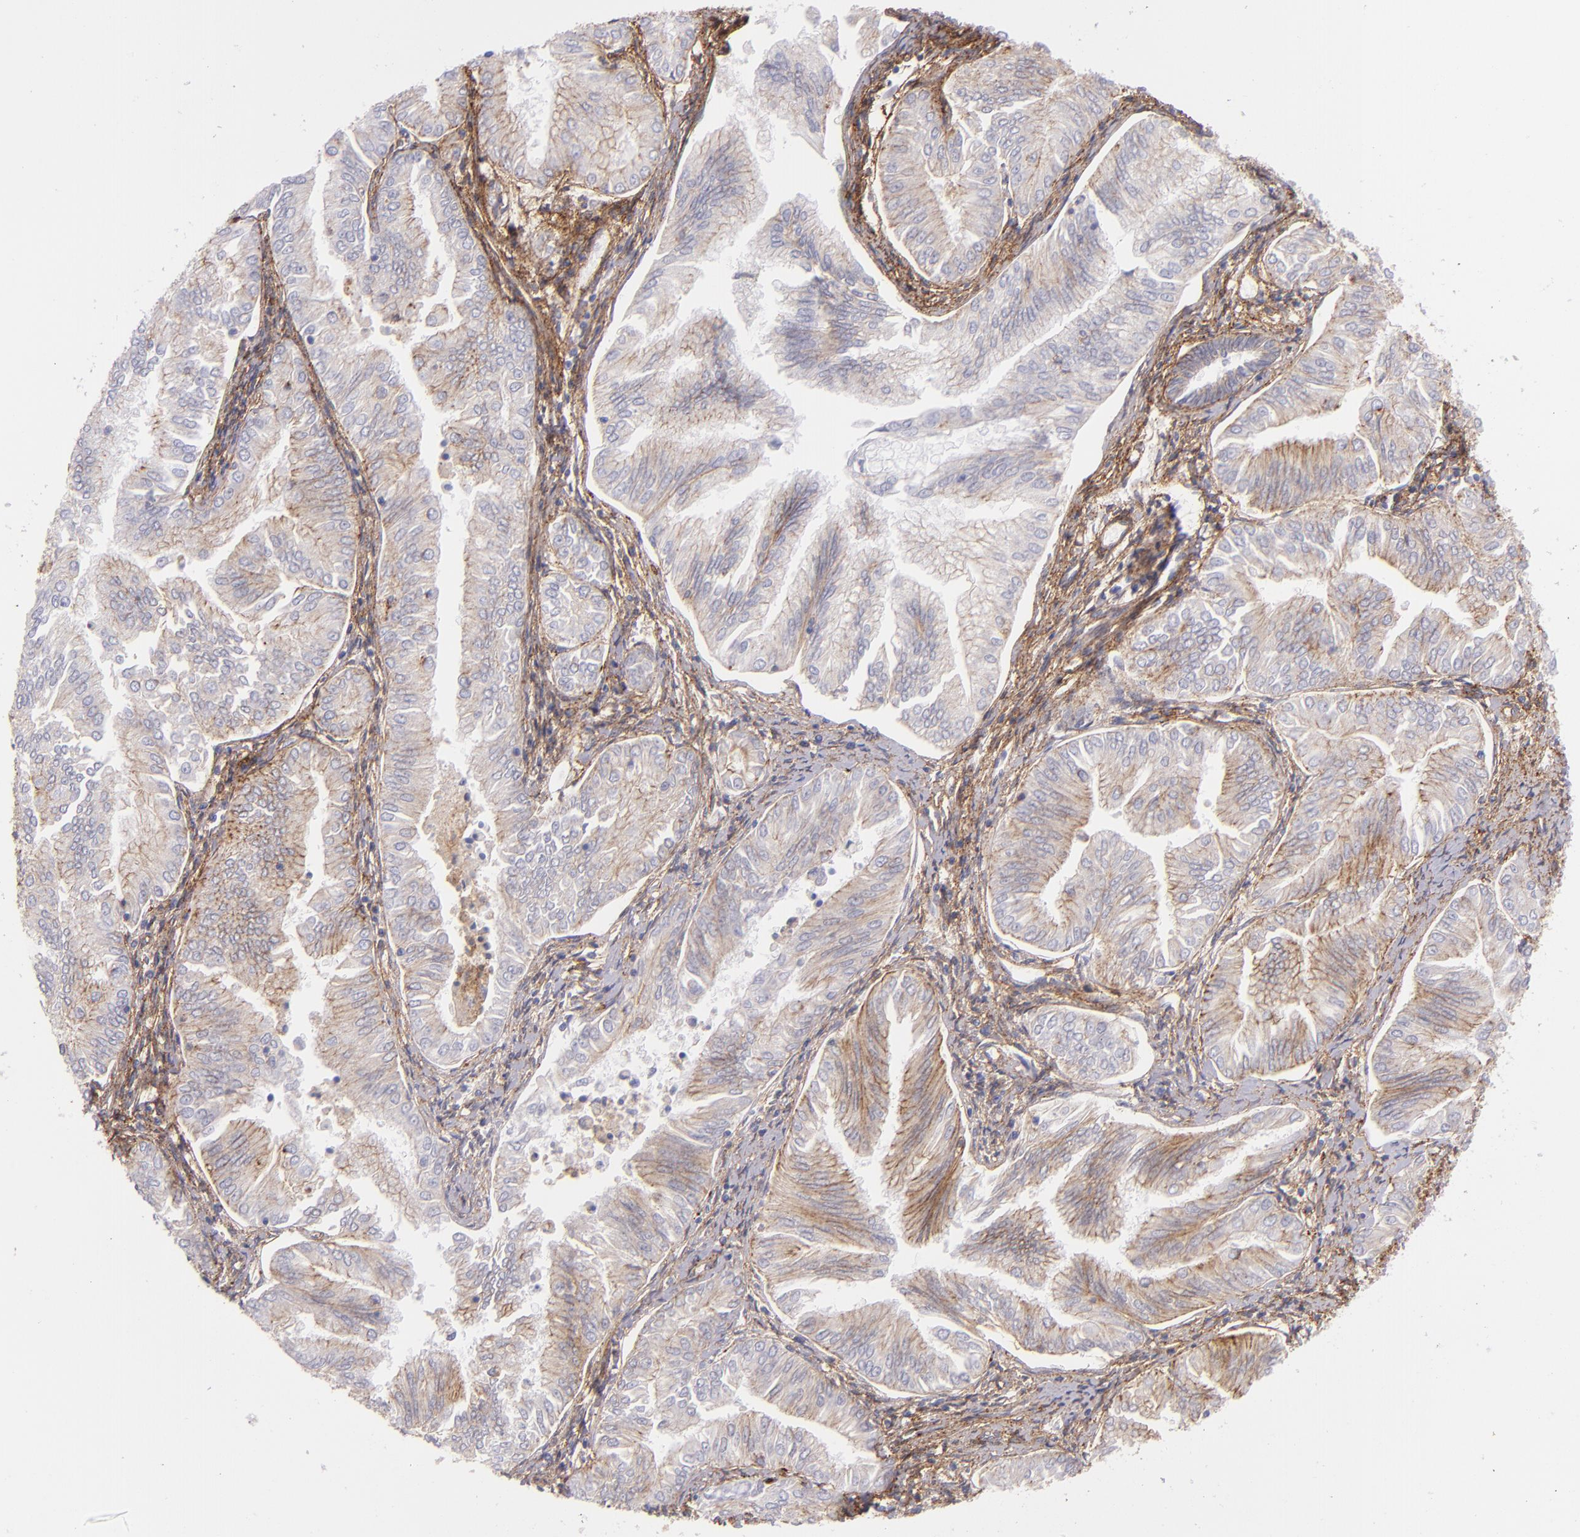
{"staining": {"intensity": "weak", "quantity": "25%-75%", "location": "cytoplasmic/membranous"}, "tissue": "endometrial cancer", "cell_type": "Tumor cells", "image_type": "cancer", "snomed": [{"axis": "morphology", "description": "Adenocarcinoma, NOS"}, {"axis": "topography", "description": "Endometrium"}], "caption": "Protein staining of endometrial adenocarcinoma tissue shows weak cytoplasmic/membranous expression in approximately 25%-75% of tumor cells. The protein of interest is shown in brown color, while the nuclei are stained blue.", "gene": "CD81", "patient": {"sex": "female", "age": 53}}